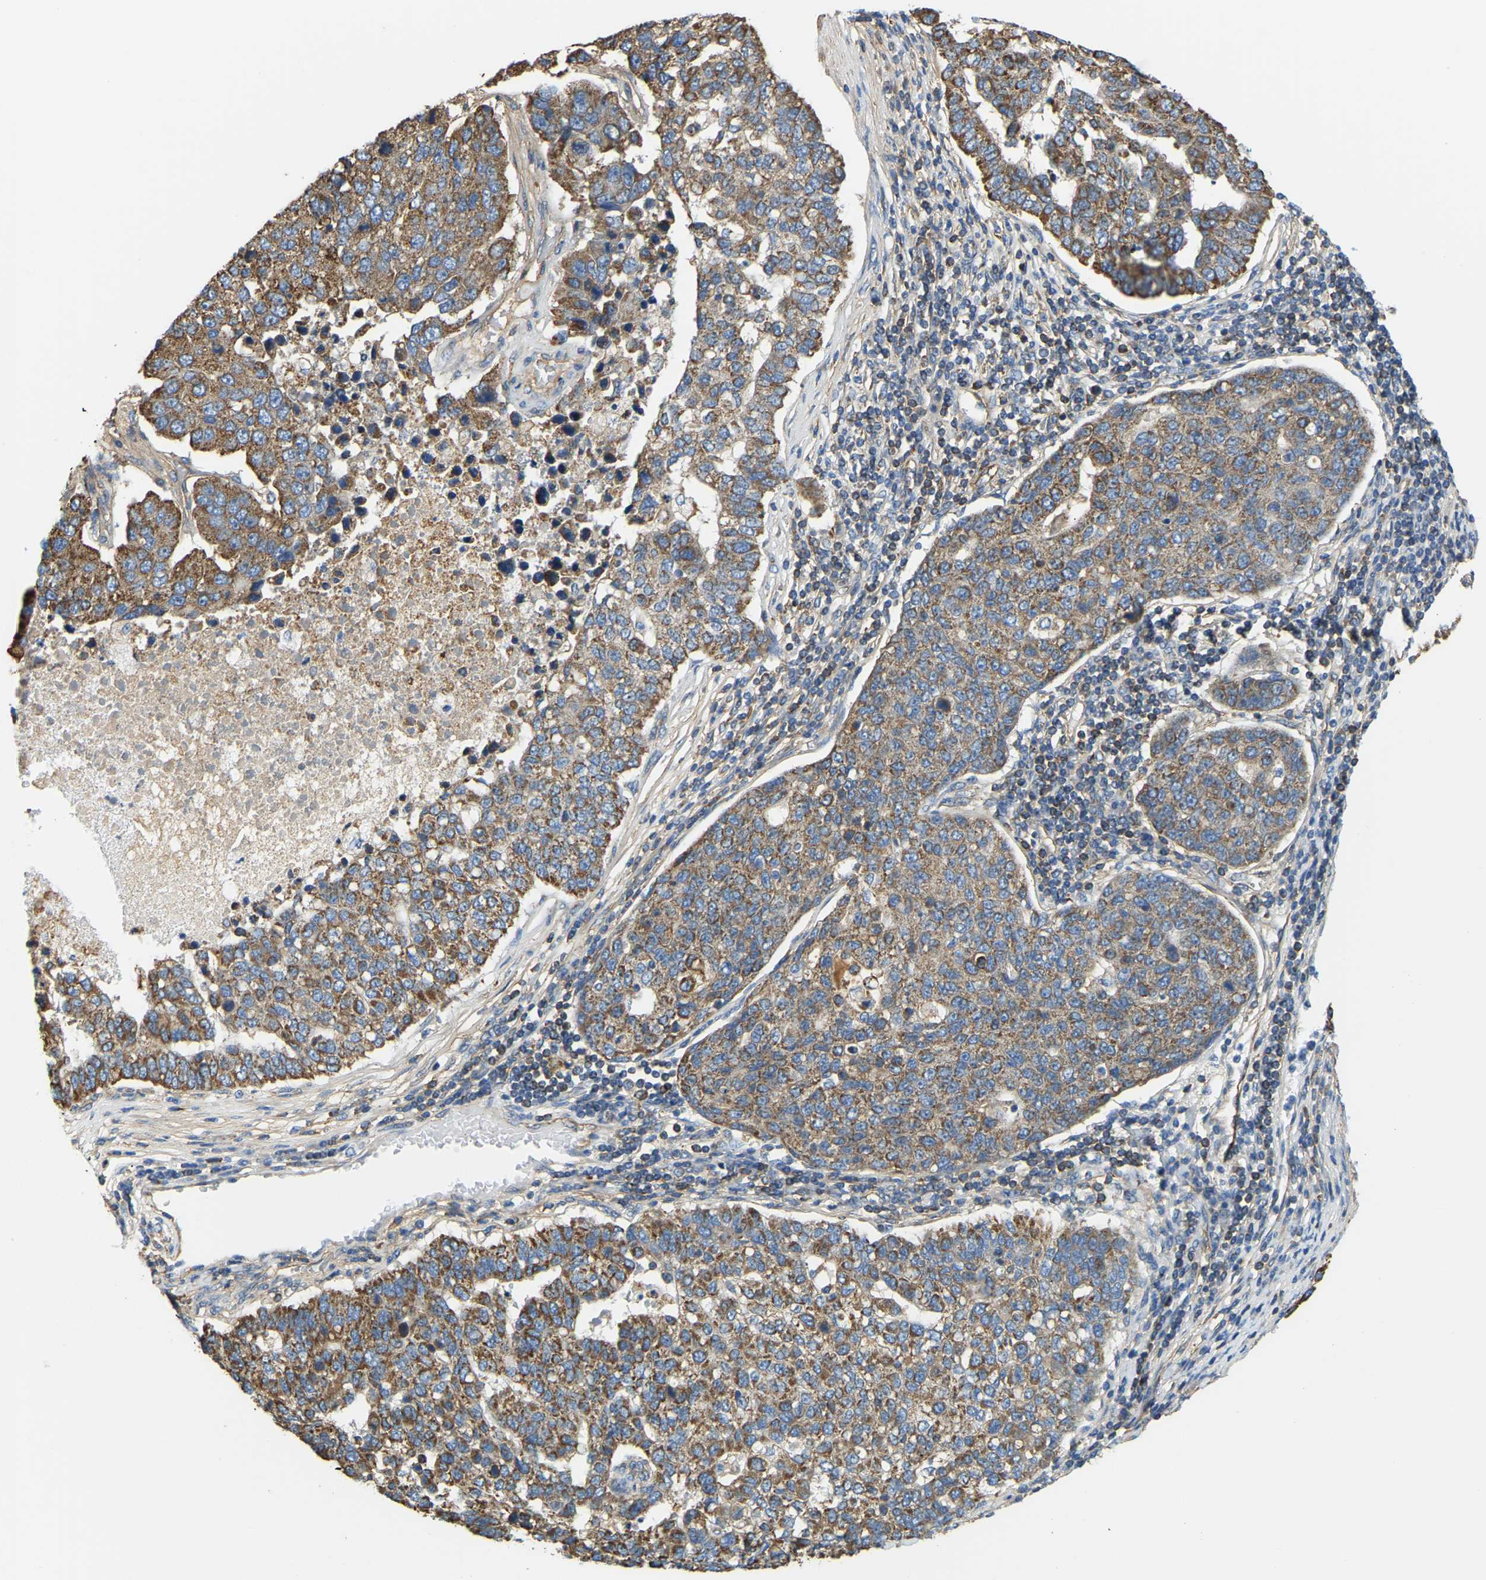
{"staining": {"intensity": "moderate", "quantity": ">75%", "location": "cytoplasmic/membranous"}, "tissue": "pancreatic cancer", "cell_type": "Tumor cells", "image_type": "cancer", "snomed": [{"axis": "morphology", "description": "Adenocarcinoma, NOS"}, {"axis": "topography", "description": "Pancreas"}], "caption": "A brown stain shows moderate cytoplasmic/membranous positivity of a protein in pancreatic adenocarcinoma tumor cells.", "gene": "AHNAK", "patient": {"sex": "female", "age": 61}}